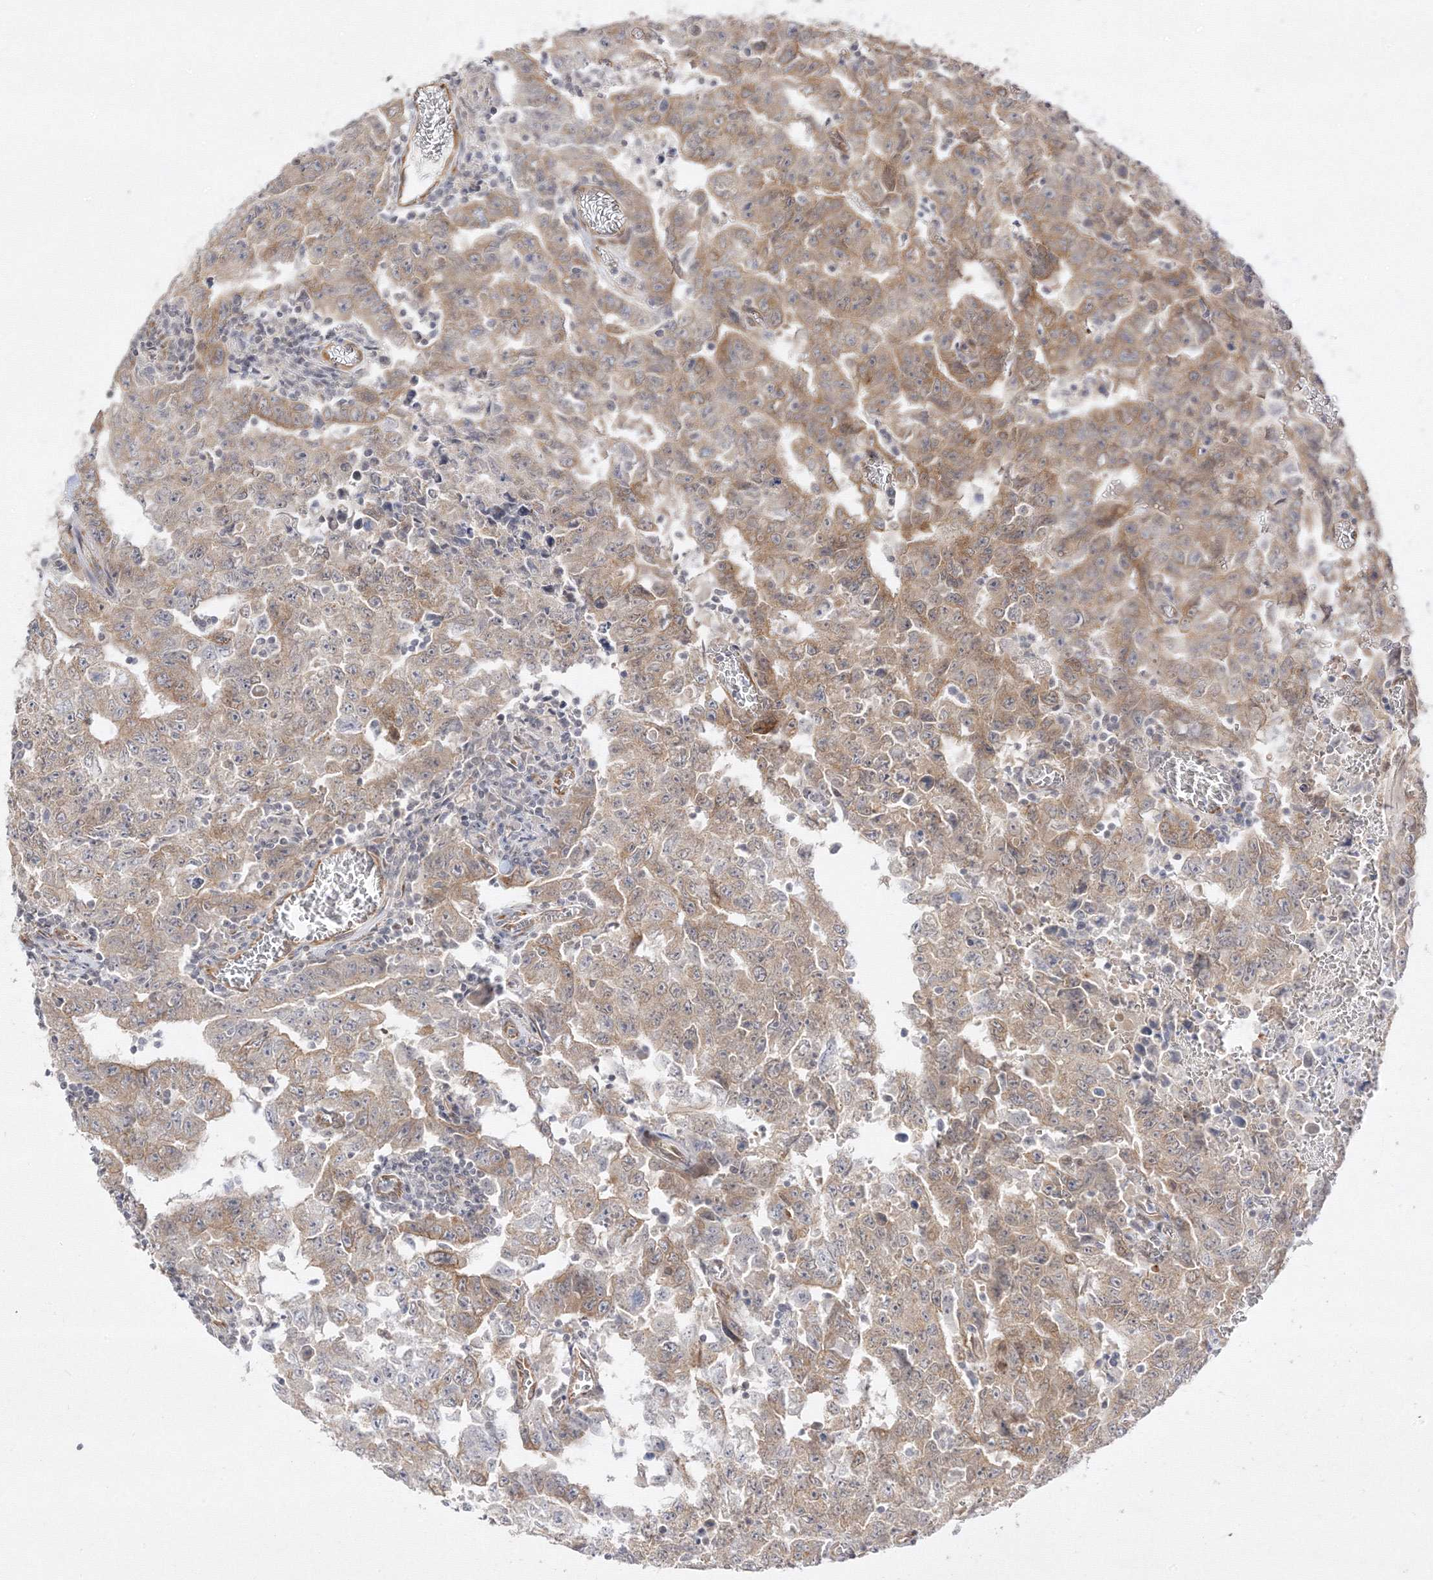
{"staining": {"intensity": "moderate", "quantity": ">75%", "location": "cytoplasmic/membranous"}, "tissue": "testis cancer", "cell_type": "Tumor cells", "image_type": "cancer", "snomed": [{"axis": "morphology", "description": "Carcinoma, Embryonal, NOS"}, {"axis": "topography", "description": "Testis"}], "caption": "Immunohistochemistry staining of embryonal carcinoma (testis), which shows medium levels of moderate cytoplasmic/membranous expression in approximately >75% of tumor cells indicating moderate cytoplasmic/membranous protein positivity. The staining was performed using DAB (3,3'-diaminobenzidine) (brown) for protein detection and nuclei were counterstained in hematoxylin (blue).", "gene": "C2CD2", "patient": {"sex": "male", "age": 26}}